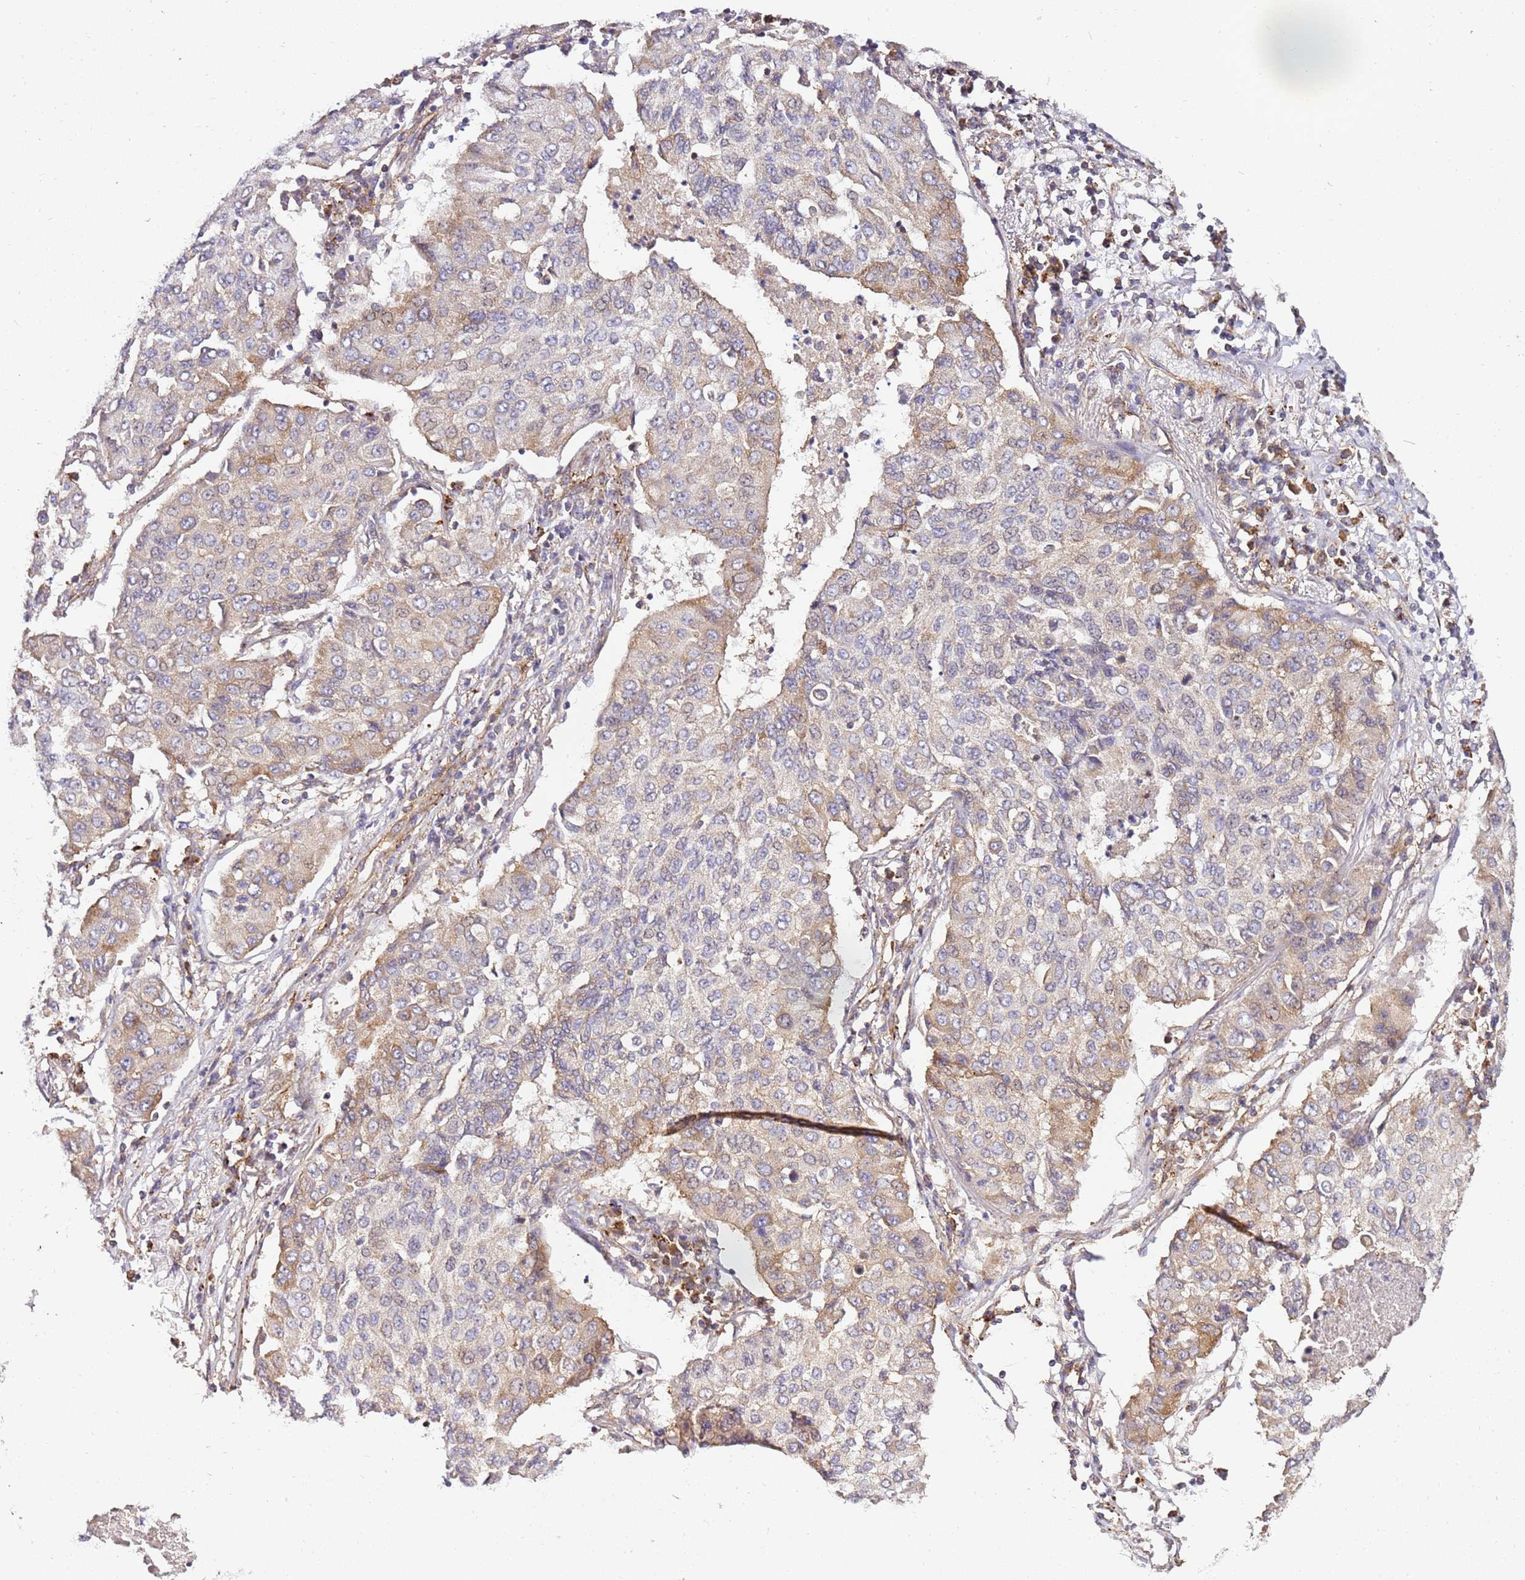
{"staining": {"intensity": "weak", "quantity": "<25%", "location": "cytoplasmic/membranous"}, "tissue": "lung cancer", "cell_type": "Tumor cells", "image_type": "cancer", "snomed": [{"axis": "morphology", "description": "Squamous cell carcinoma, NOS"}, {"axis": "topography", "description": "Lung"}], "caption": "A histopathology image of lung cancer (squamous cell carcinoma) stained for a protein shows no brown staining in tumor cells.", "gene": "PIH1D1", "patient": {"sex": "male", "age": 74}}